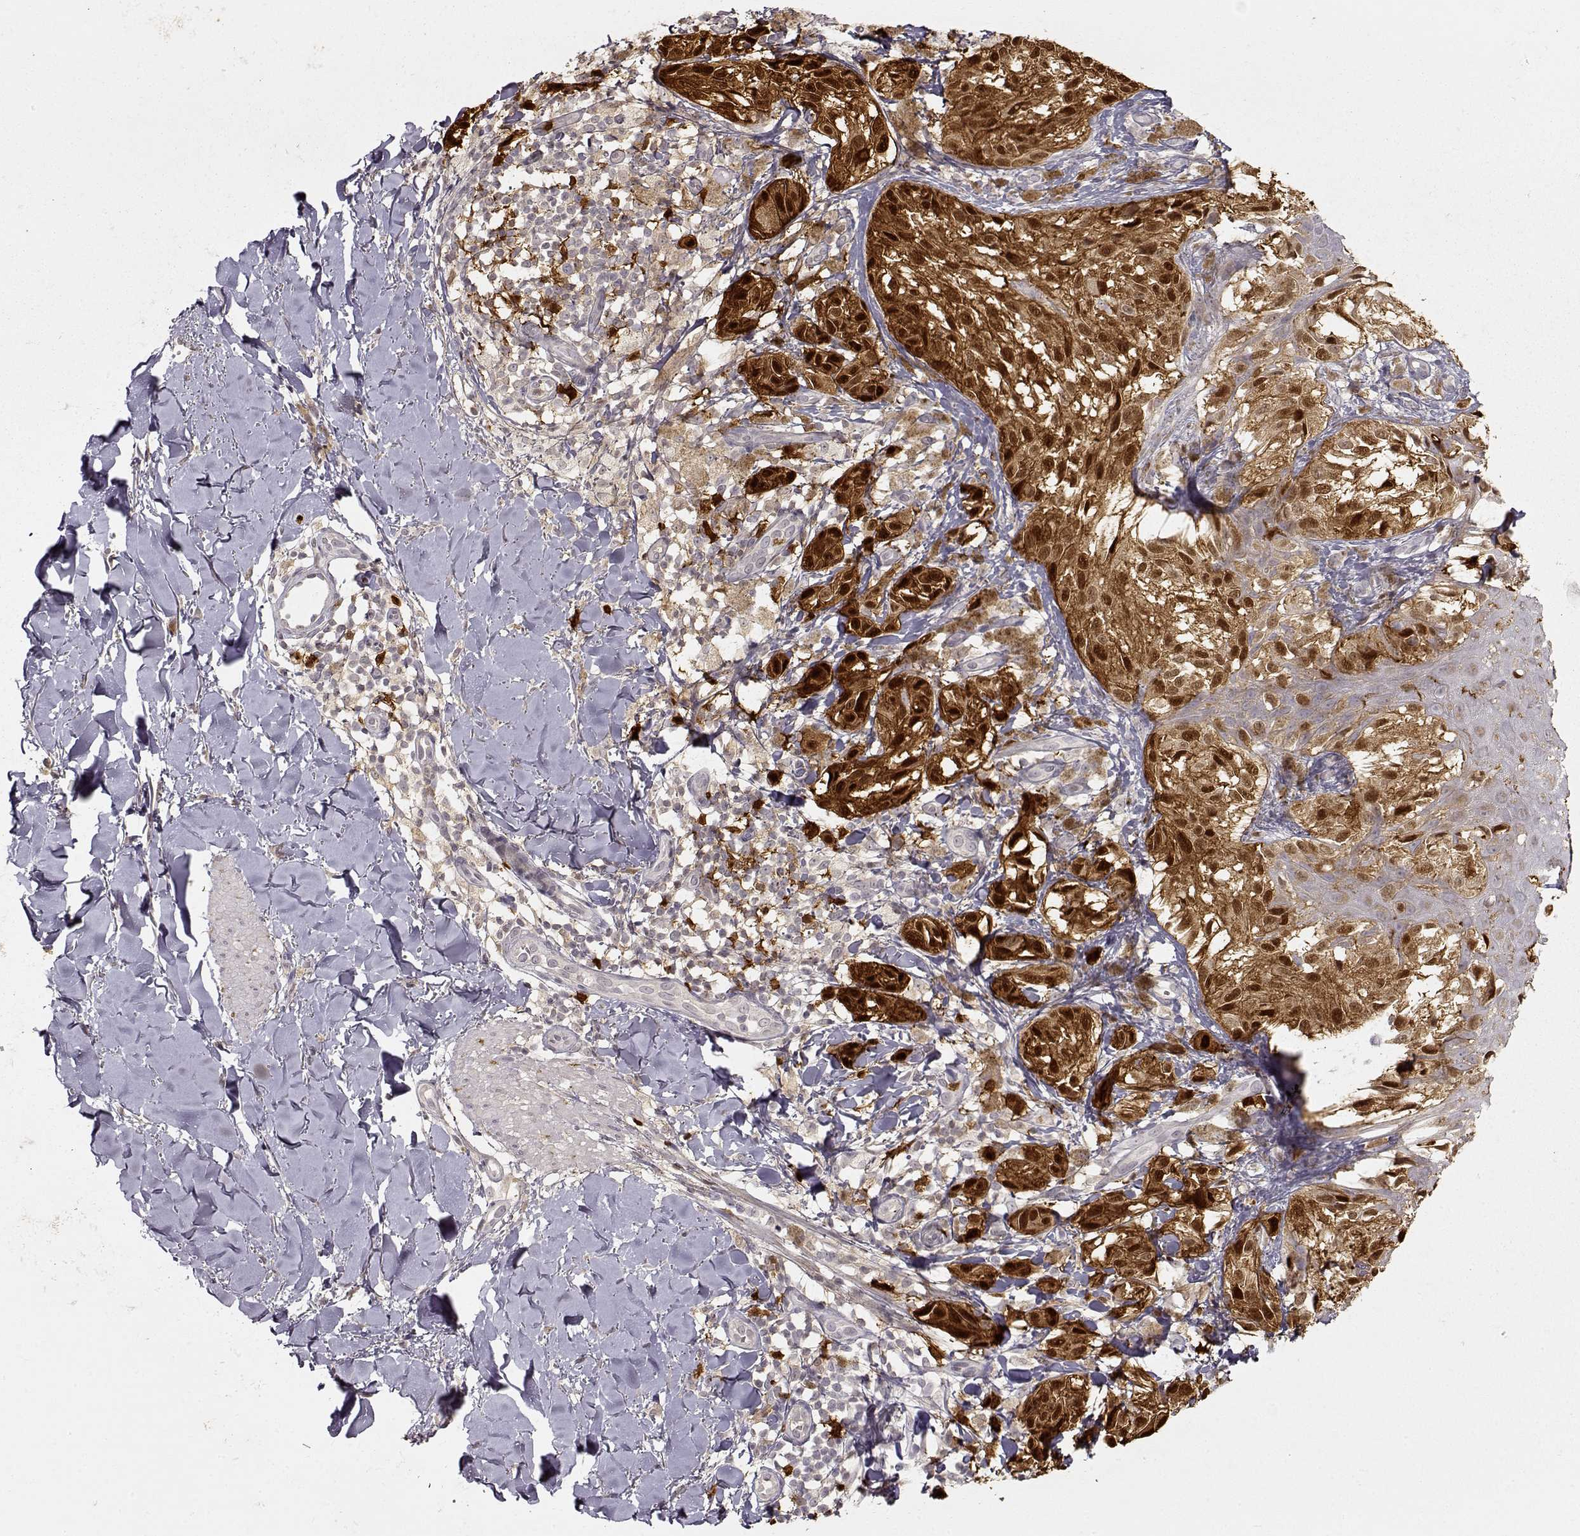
{"staining": {"intensity": "strong", "quantity": ">75%", "location": "cytoplasmic/membranous,nuclear"}, "tissue": "melanoma", "cell_type": "Tumor cells", "image_type": "cancer", "snomed": [{"axis": "morphology", "description": "Malignant melanoma, NOS"}, {"axis": "topography", "description": "Skin"}], "caption": "An image of melanoma stained for a protein exhibits strong cytoplasmic/membranous and nuclear brown staining in tumor cells.", "gene": "S100B", "patient": {"sex": "male", "age": 36}}